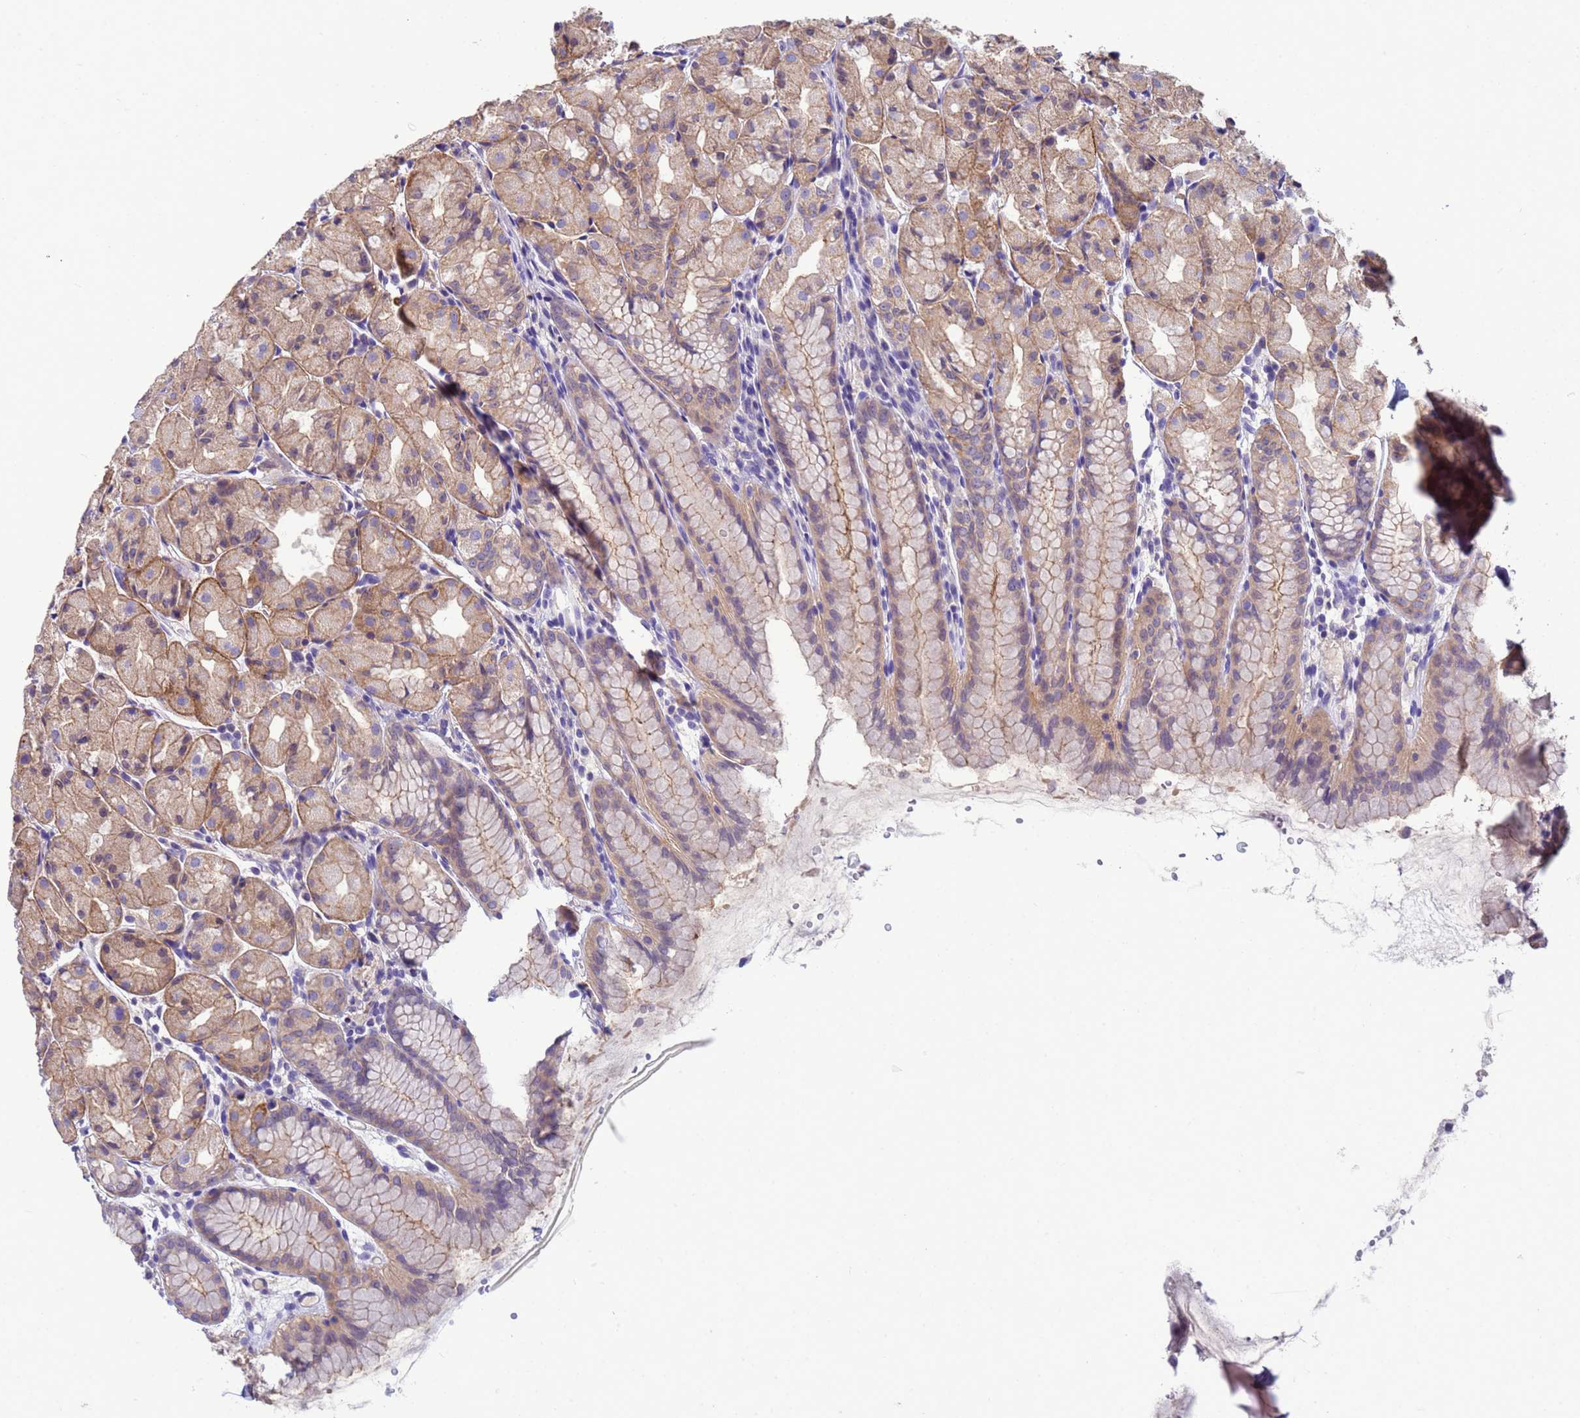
{"staining": {"intensity": "moderate", "quantity": "25%-75%", "location": "cytoplasmic/membranous"}, "tissue": "stomach", "cell_type": "Glandular cells", "image_type": "normal", "snomed": [{"axis": "morphology", "description": "Normal tissue, NOS"}, {"axis": "topography", "description": "Stomach, upper"}], "caption": "Human stomach stained for a protein (brown) reveals moderate cytoplasmic/membranous positive expression in approximately 25%-75% of glandular cells.", "gene": "KLHL13", "patient": {"sex": "male", "age": 47}}